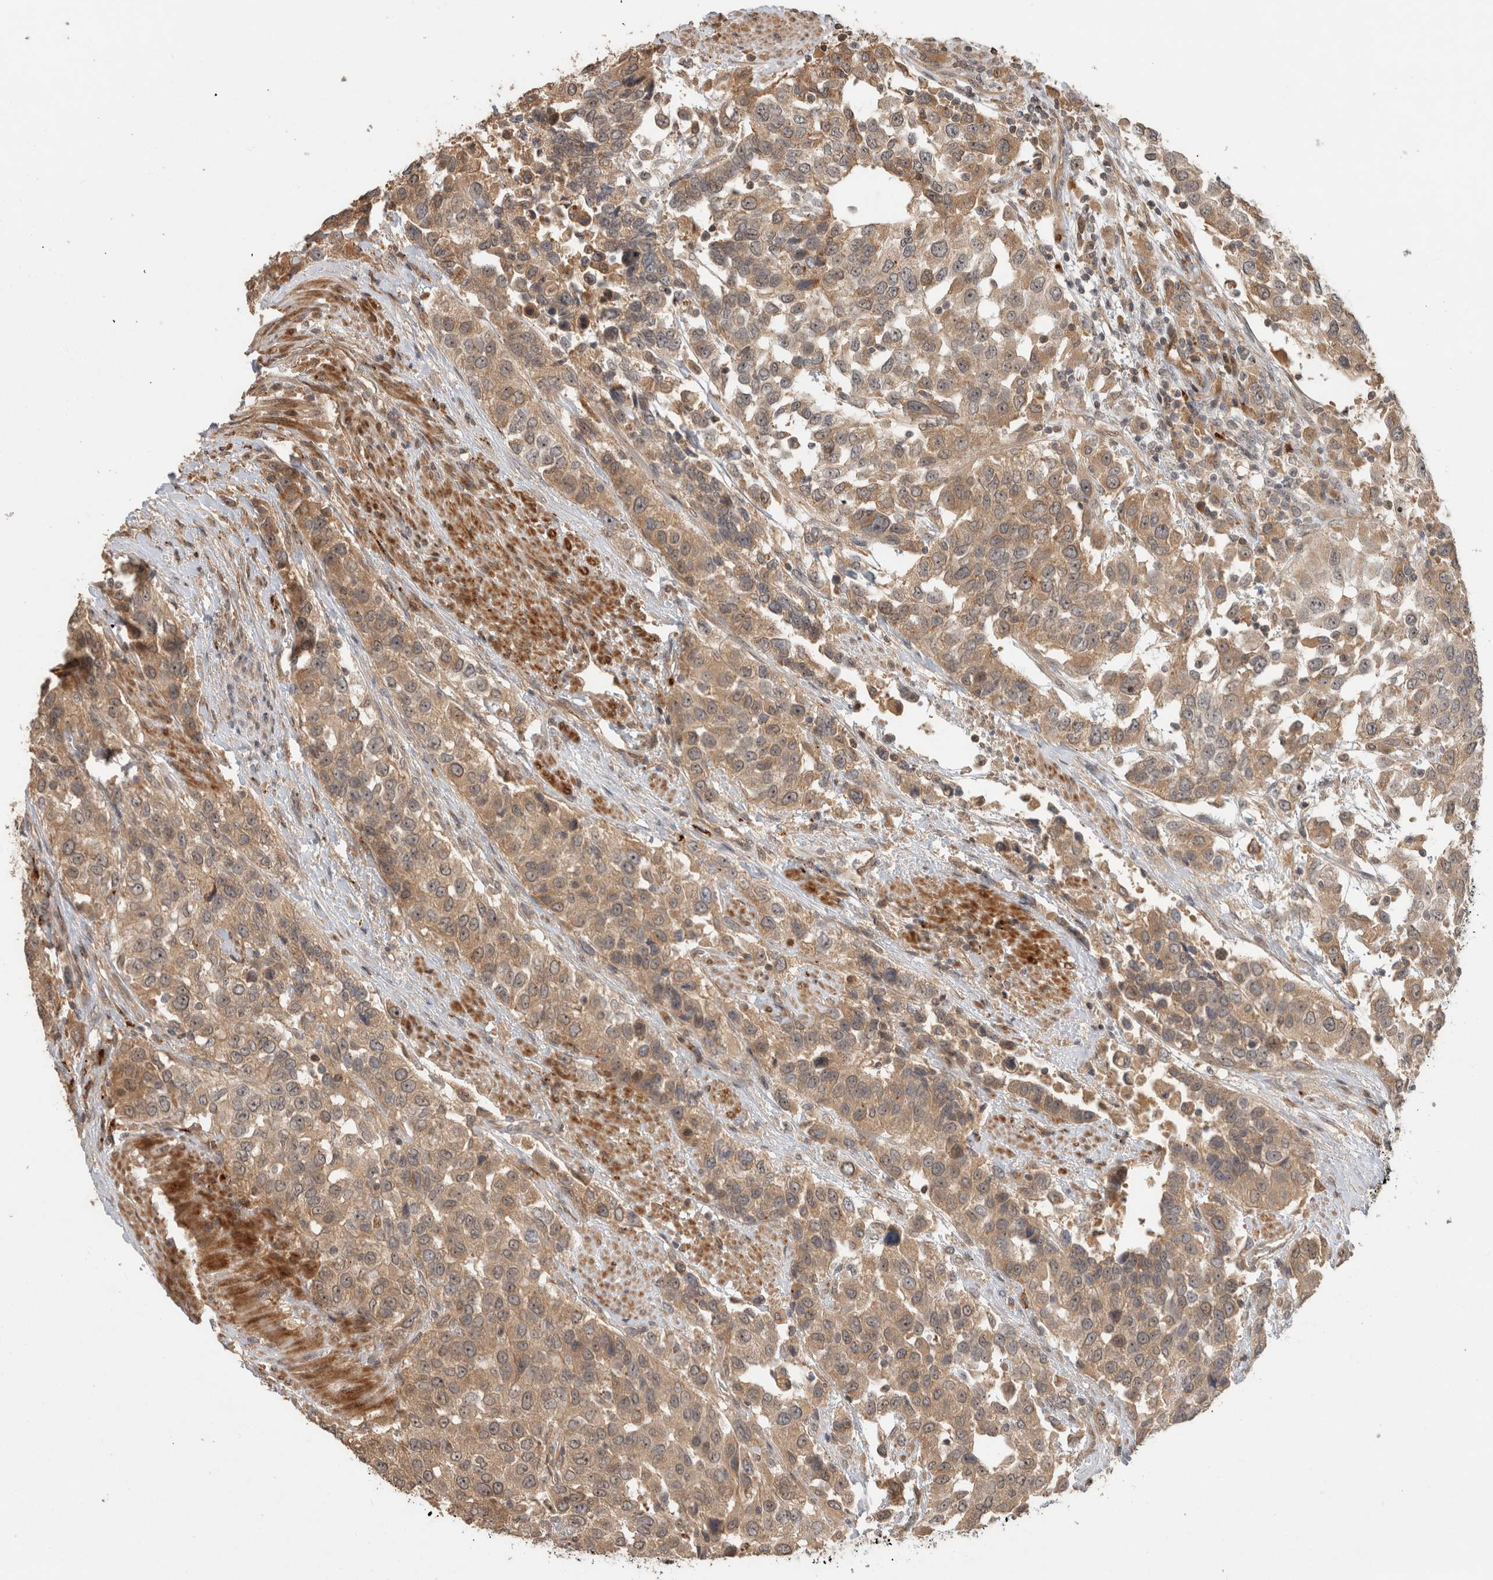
{"staining": {"intensity": "moderate", "quantity": ">75%", "location": "cytoplasmic/membranous"}, "tissue": "urothelial cancer", "cell_type": "Tumor cells", "image_type": "cancer", "snomed": [{"axis": "morphology", "description": "Urothelial carcinoma, High grade"}, {"axis": "topography", "description": "Urinary bladder"}], "caption": "Immunohistochemical staining of human urothelial cancer demonstrates medium levels of moderate cytoplasmic/membranous staining in about >75% of tumor cells.", "gene": "PITPNC1", "patient": {"sex": "female", "age": 80}}